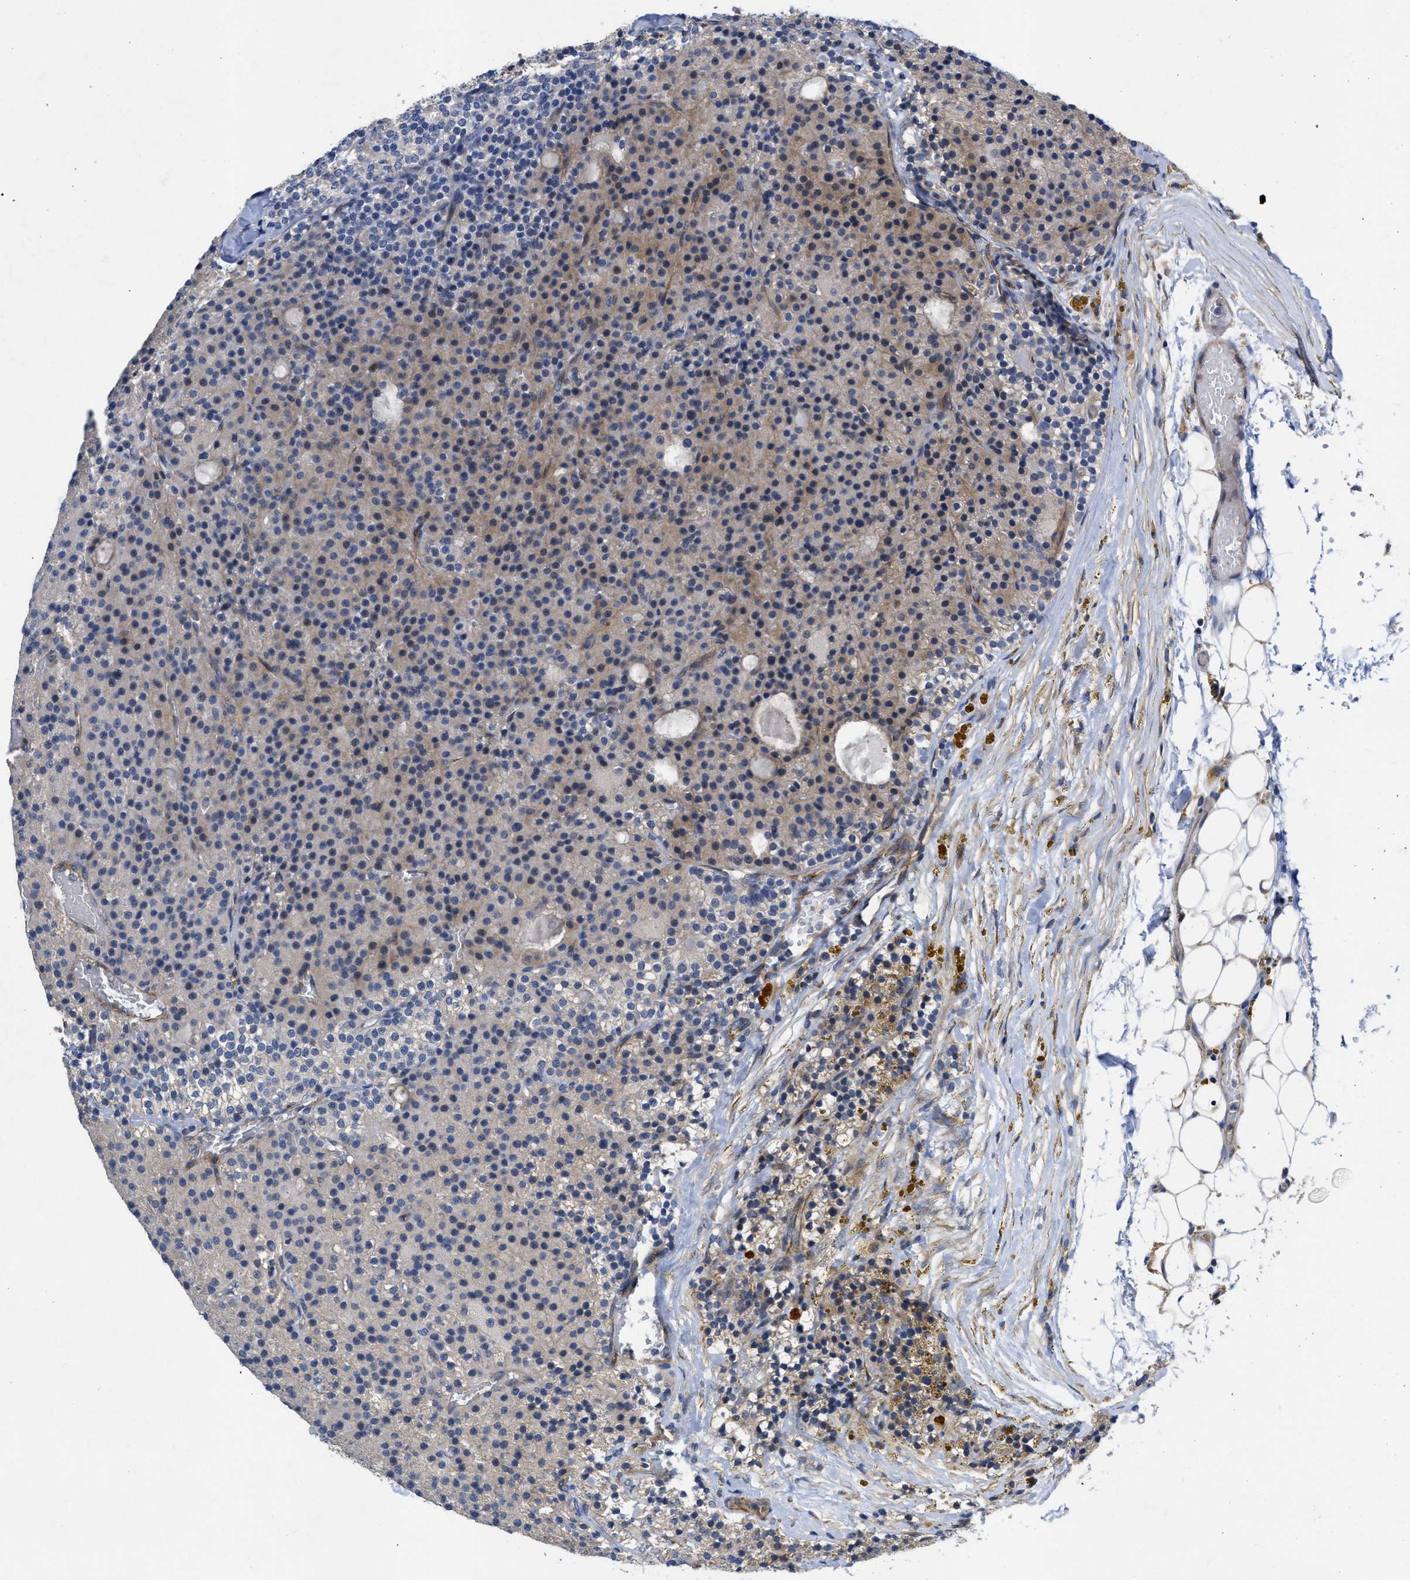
{"staining": {"intensity": "weak", "quantity": "25%-75%", "location": "cytoplasmic/membranous"}, "tissue": "parathyroid gland", "cell_type": "Glandular cells", "image_type": "normal", "snomed": [{"axis": "morphology", "description": "Normal tissue, NOS"}, {"axis": "morphology", "description": "Adenoma, NOS"}, {"axis": "topography", "description": "Parathyroid gland"}], "caption": "The histopathology image displays a brown stain indicating the presence of a protein in the cytoplasmic/membranous of glandular cells in parathyroid gland. The protein is stained brown, and the nuclei are stained in blue (DAB IHC with brightfield microscopy, high magnification).", "gene": "ARHGEF26", "patient": {"sex": "male", "age": 75}}